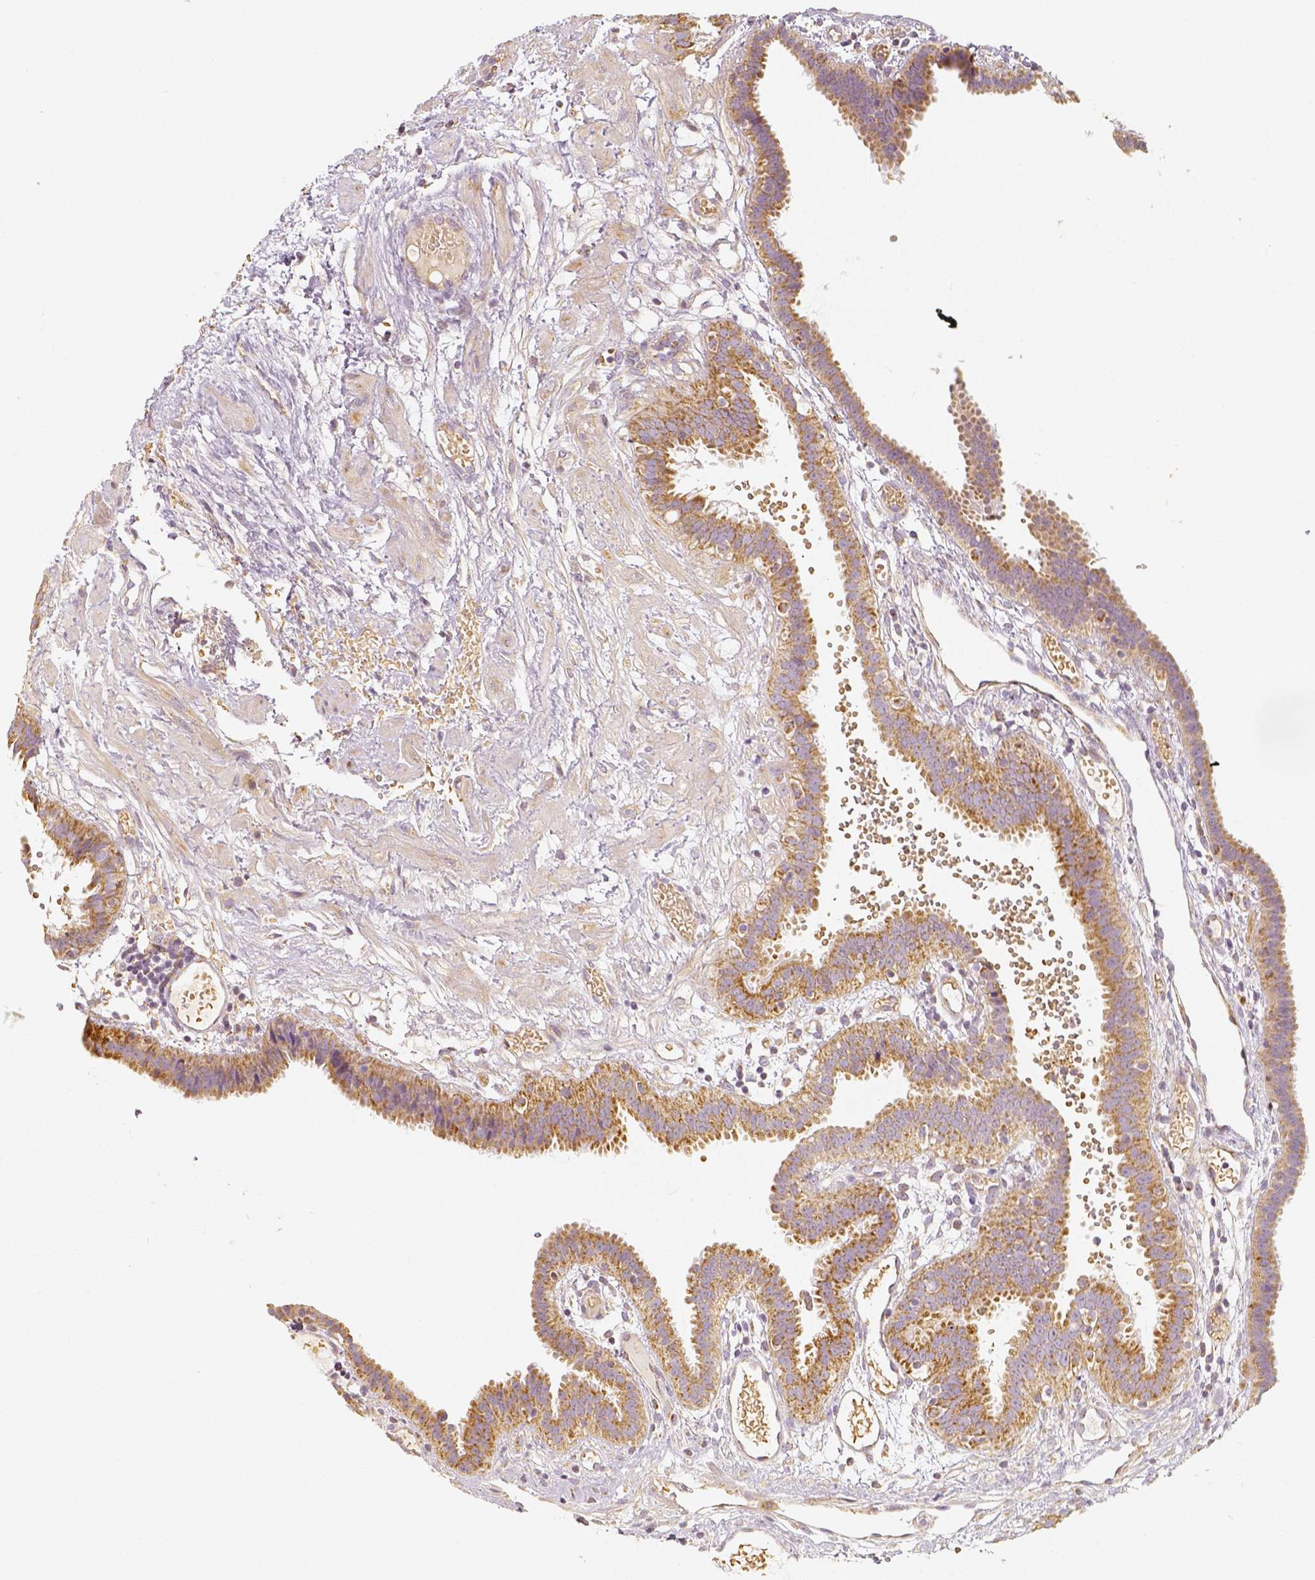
{"staining": {"intensity": "moderate", "quantity": ">75%", "location": "cytoplasmic/membranous"}, "tissue": "fallopian tube", "cell_type": "Glandular cells", "image_type": "normal", "snomed": [{"axis": "morphology", "description": "Normal tissue, NOS"}, {"axis": "topography", "description": "Fallopian tube"}], "caption": "Immunohistochemical staining of benign fallopian tube displays >75% levels of moderate cytoplasmic/membranous protein positivity in approximately >75% of glandular cells.", "gene": "PGAM5", "patient": {"sex": "female", "age": 37}}